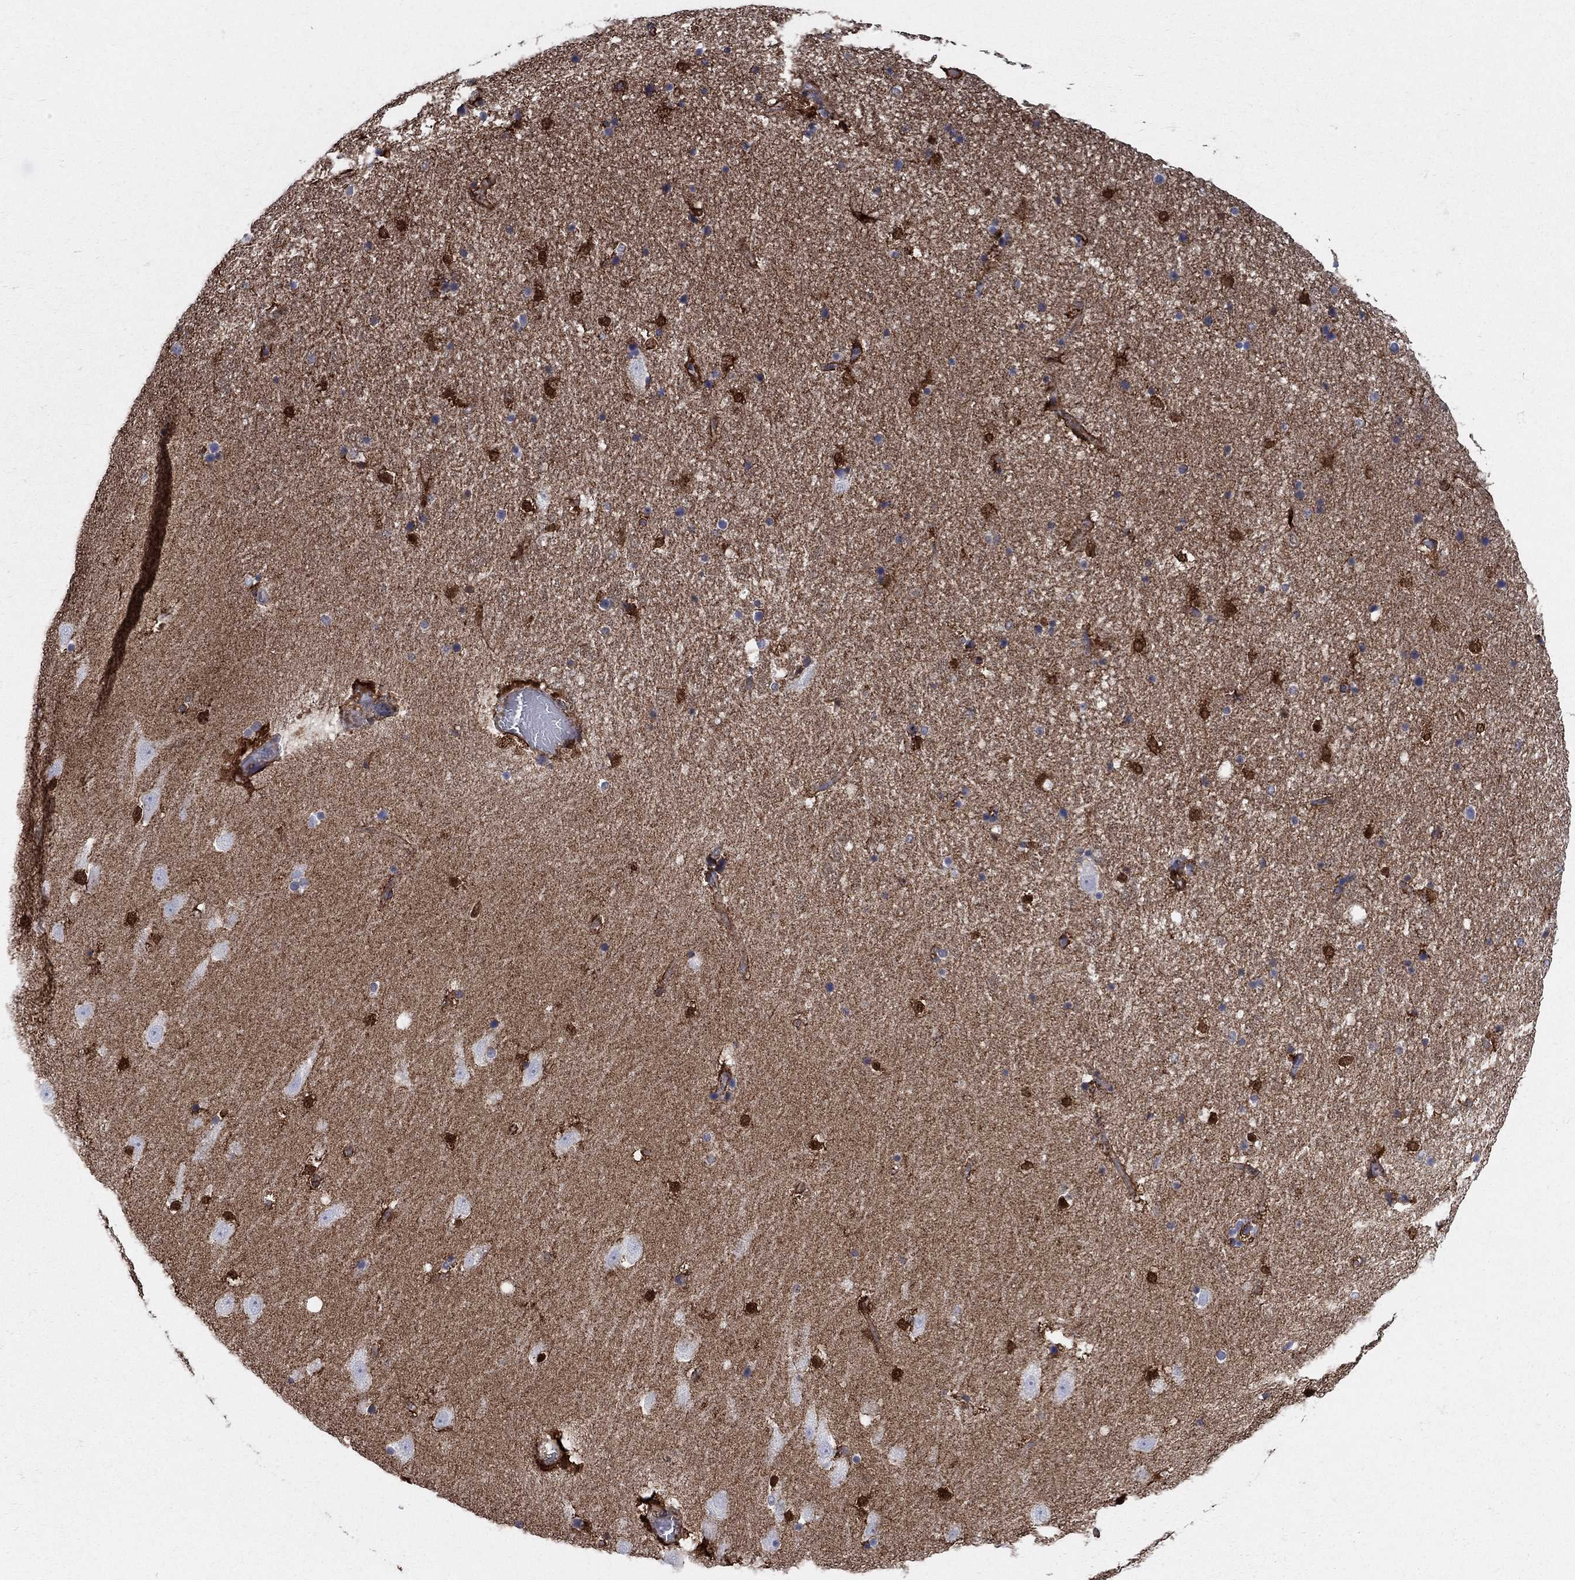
{"staining": {"intensity": "strong", "quantity": "<25%", "location": "cytoplasmic/membranous"}, "tissue": "hippocampus", "cell_type": "Glial cells", "image_type": "normal", "snomed": [{"axis": "morphology", "description": "Normal tissue, NOS"}, {"axis": "topography", "description": "Hippocampus"}], "caption": "Benign hippocampus reveals strong cytoplasmic/membranous positivity in about <25% of glial cells The protein is stained brown, and the nuclei are stained in blue (DAB IHC with brightfield microscopy, high magnification)..", "gene": "SEPTIN8", "patient": {"sex": "male", "age": 49}}